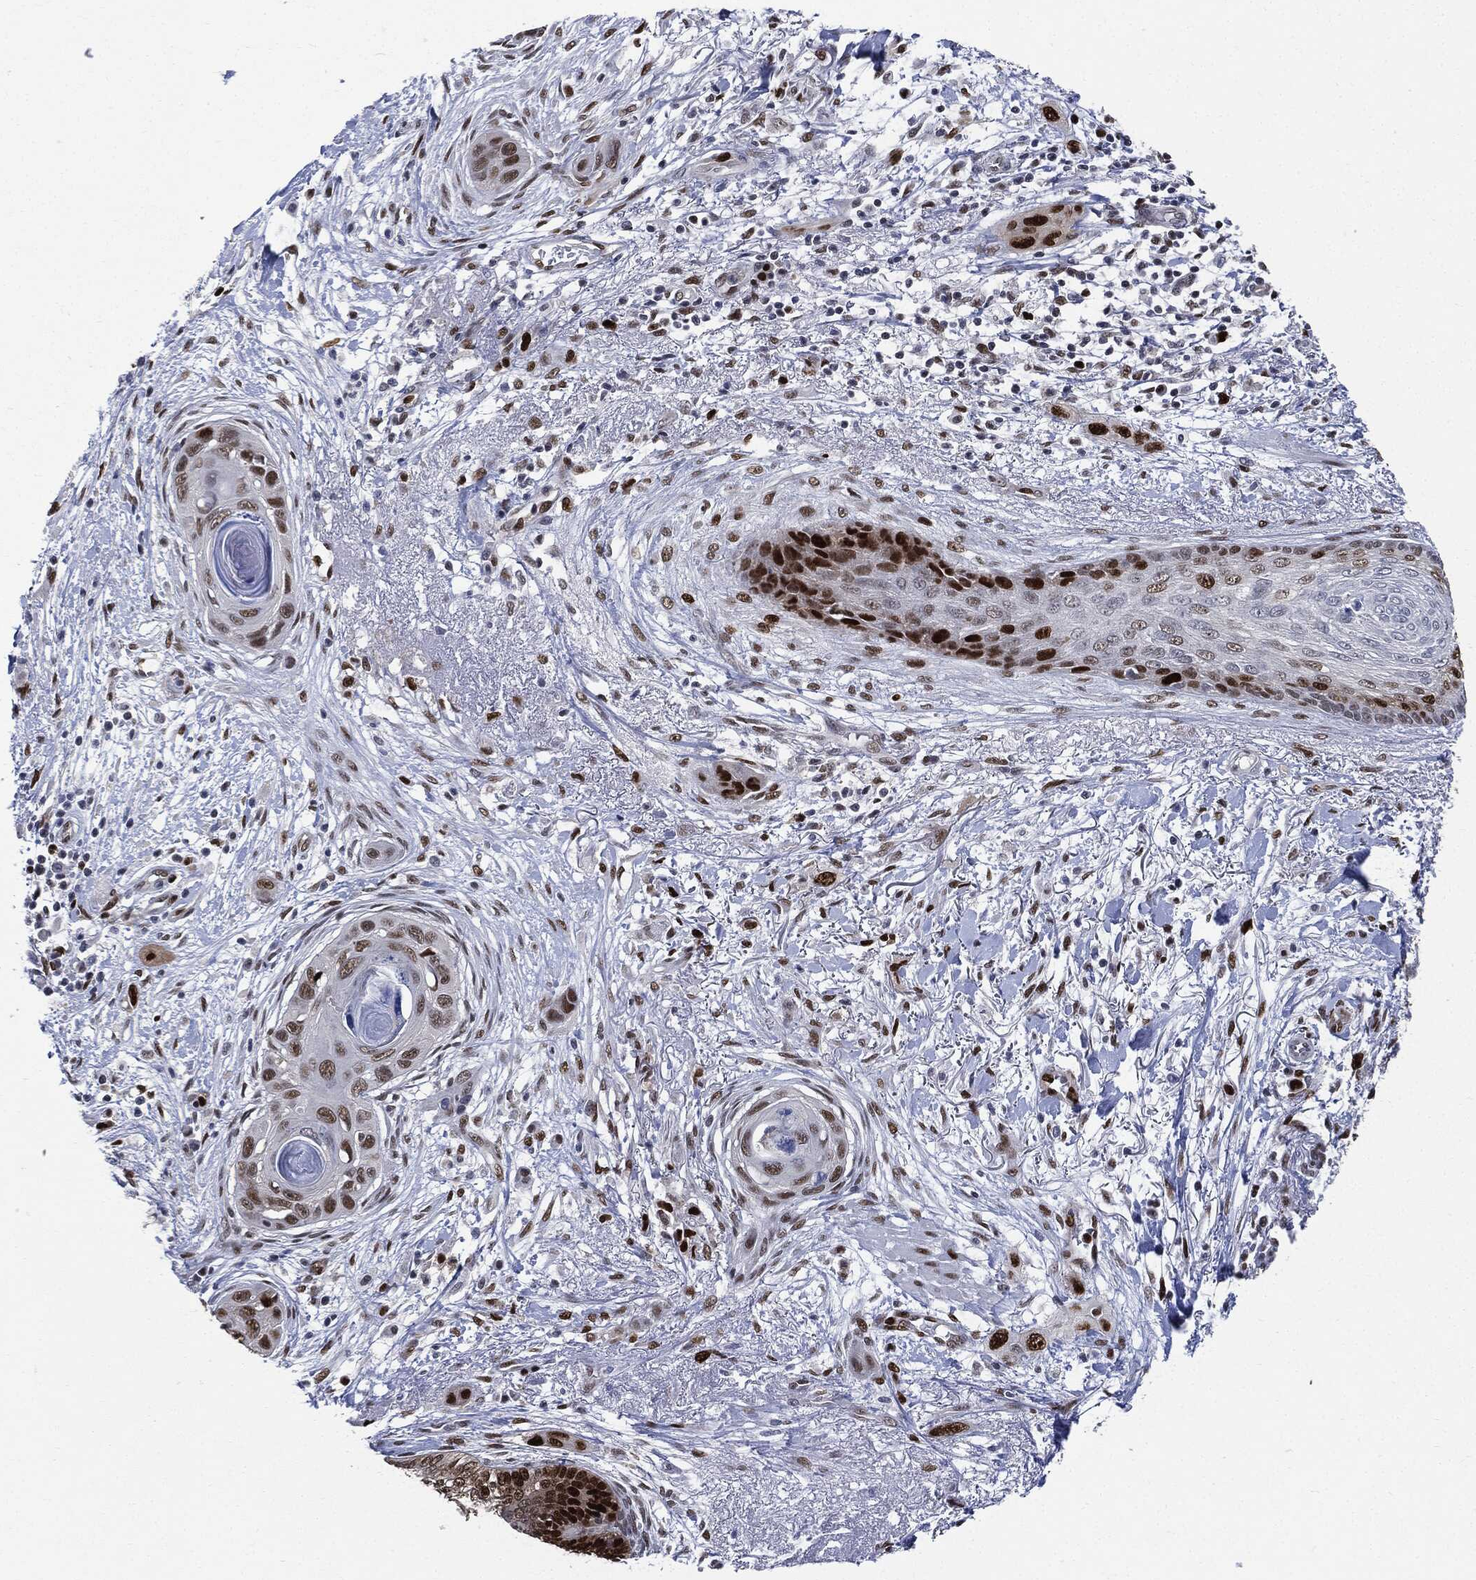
{"staining": {"intensity": "strong", "quantity": "25%-75%", "location": "nuclear"}, "tissue": "skin cancer", "cell_type": "Tumor cells", "image_type": "cancer", "snomed": [{"axis": "morphology", "description": "Squamous cell carcinoma, NOS"}, {"axis": "topography", "description": "Skin"}], "caption": "IHC (DAB) staining of skin squamous cell carcinoma demonstrates strong nuclear protein staining in approximately 25%-75% of tumor cells. Nuclei are stained in blue.", "gene": "PCNA", "patient": {"sex": "male", "age": 79}}